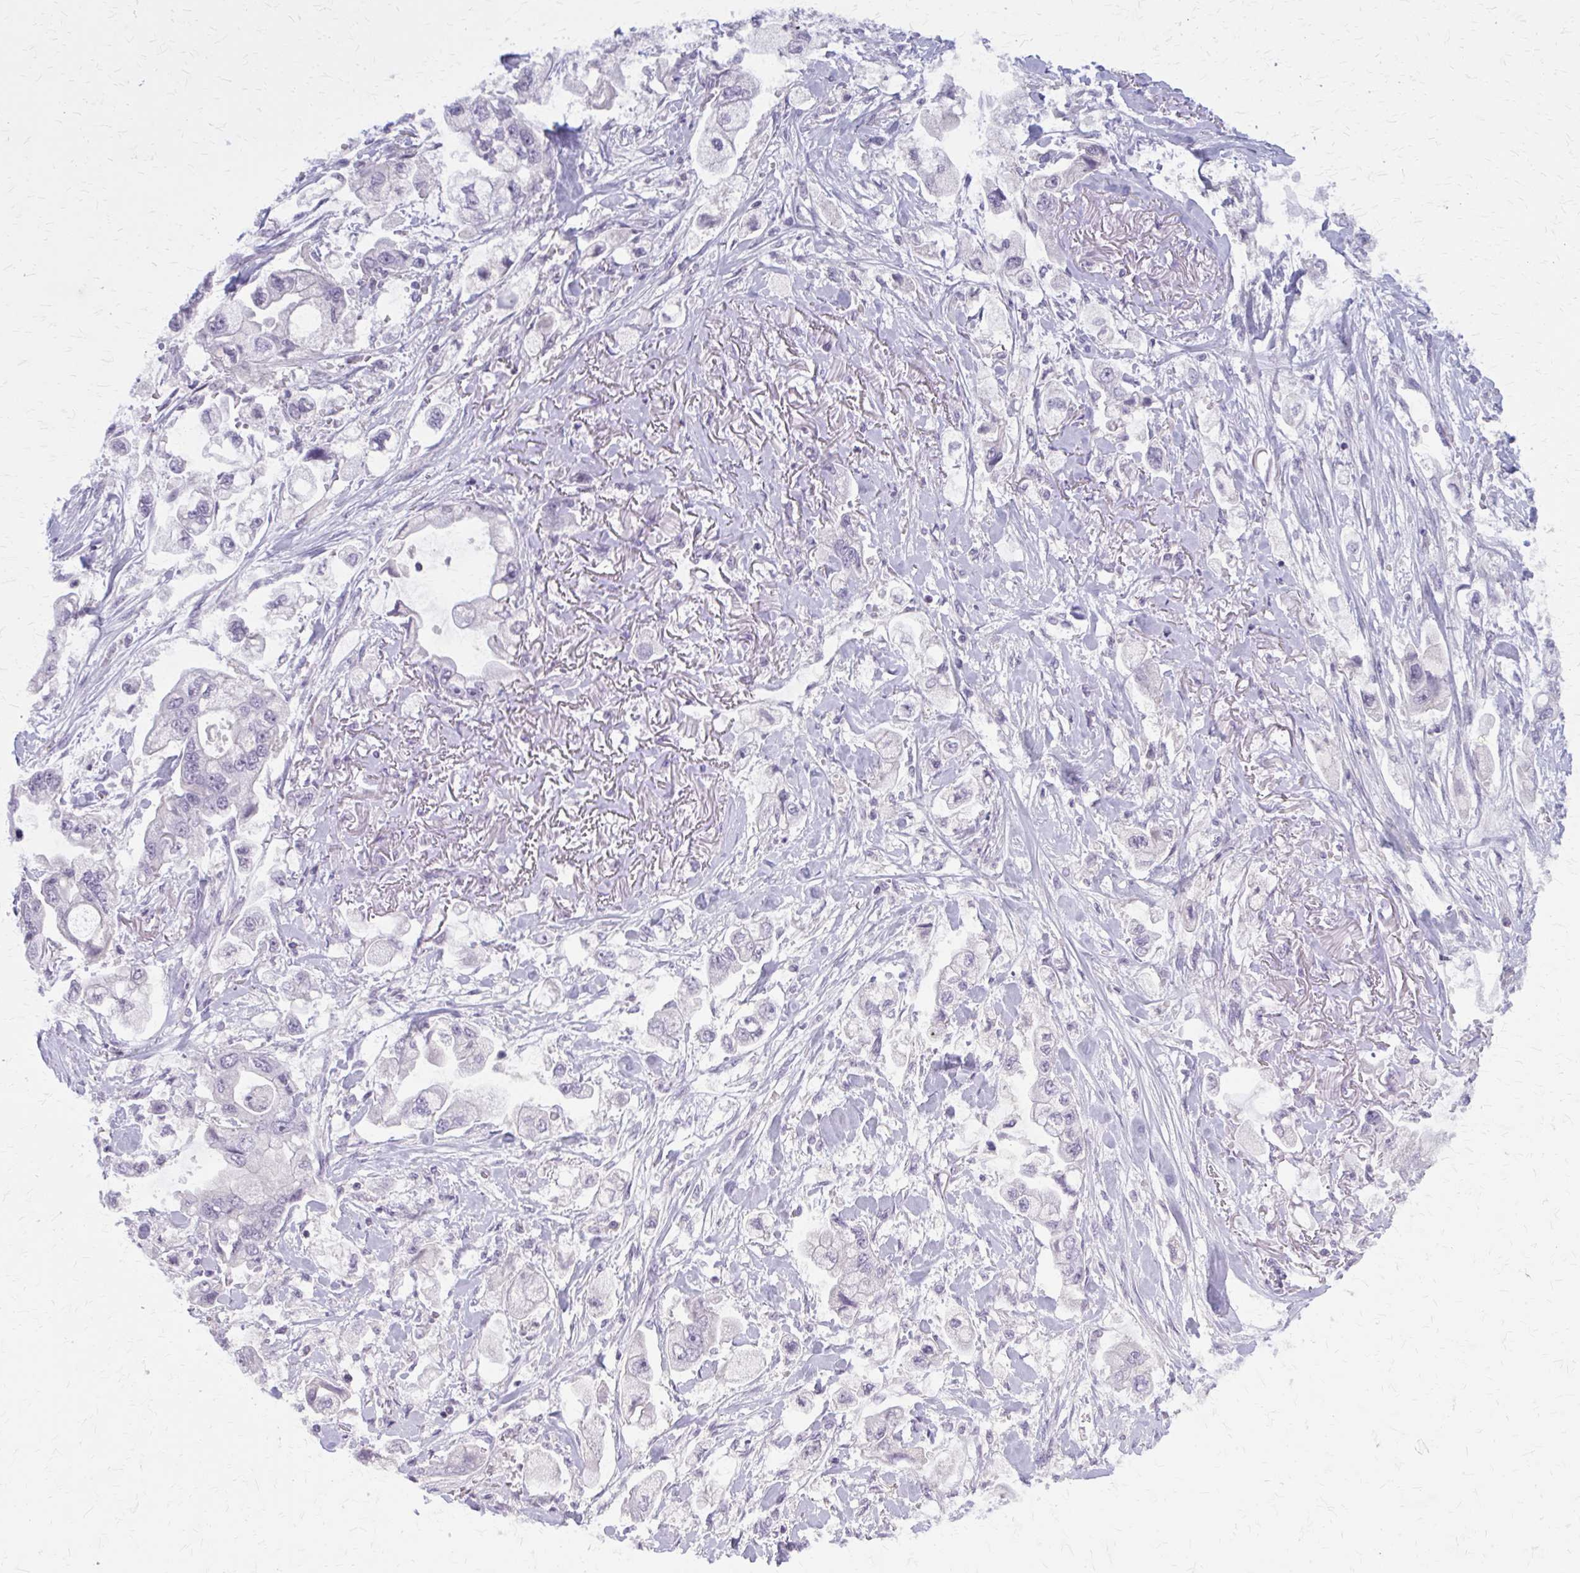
{"staining": {"intensity": "negative", "quantity": "none", "location": "none"}, "tissue": "stomach cancer", "cell_type": "Tumor cells", "image_type": "cancer", "snomed": [{"axis": "morphology", "description": "Adenocarcinoma, NOS"}, {"axis": "topography", "description": "Stomach"}], "caption": "Tumor cells show no significant expression in adenocarcinoma (stomach).", "gene": "OR4A47", "patient": {"sex": "male", "age": 62}}